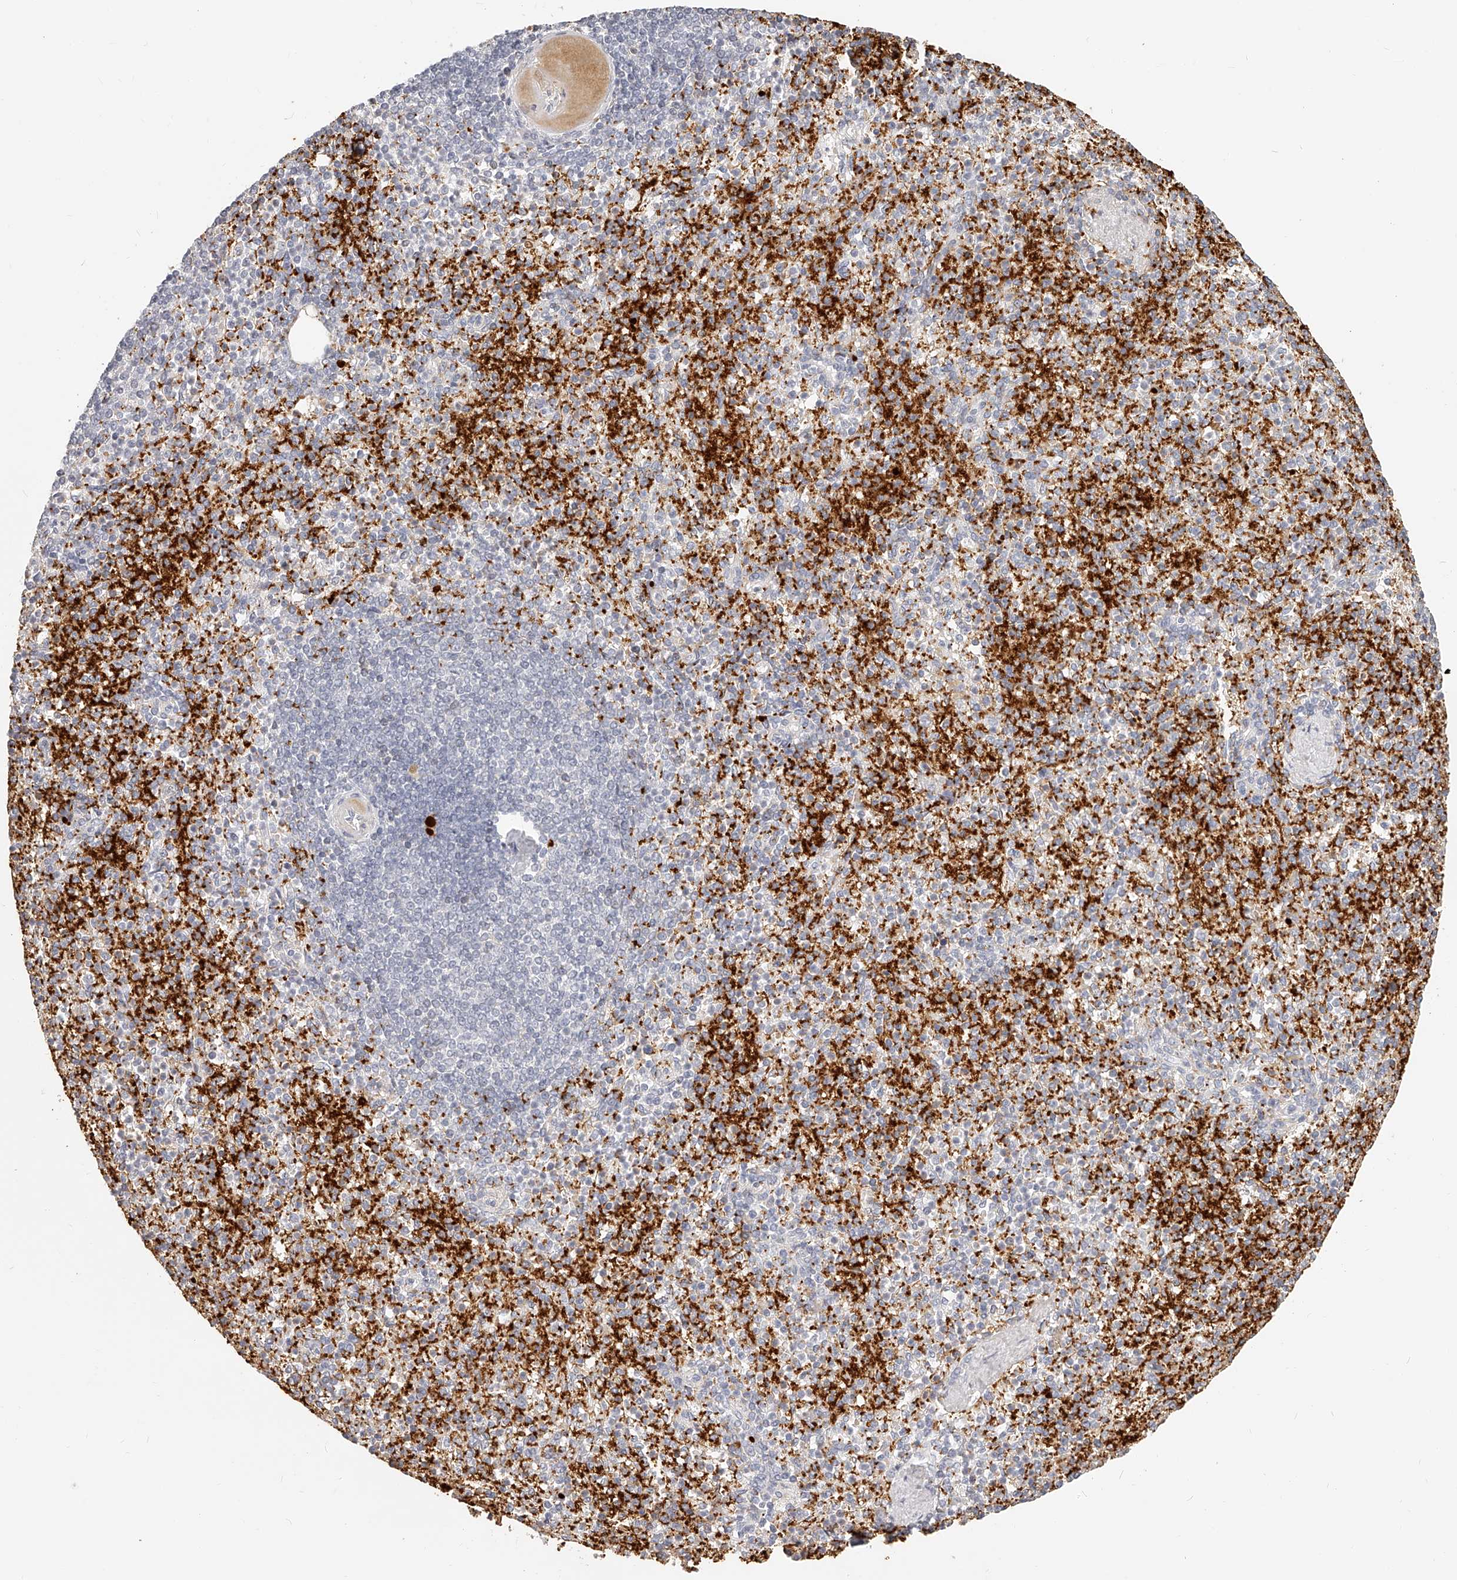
{"staining": {"intensity": "negative", "quantity": "none", "location": "none"}, "tissue": "spleen", "cell_type": "Cells in red pulp", "image_type": "normal", "snomed": [{"axis": "morphology", "description": "Normal tissue, NOS"}, {"axis": "topography", "description": "Spleen"}], "caption": "Human spleen stained for a protein using immunohistochemistry reveals no staining in cells in red pulp.", "gene": "ITGB3", "patient": {"sex": "female", "age": 74}}